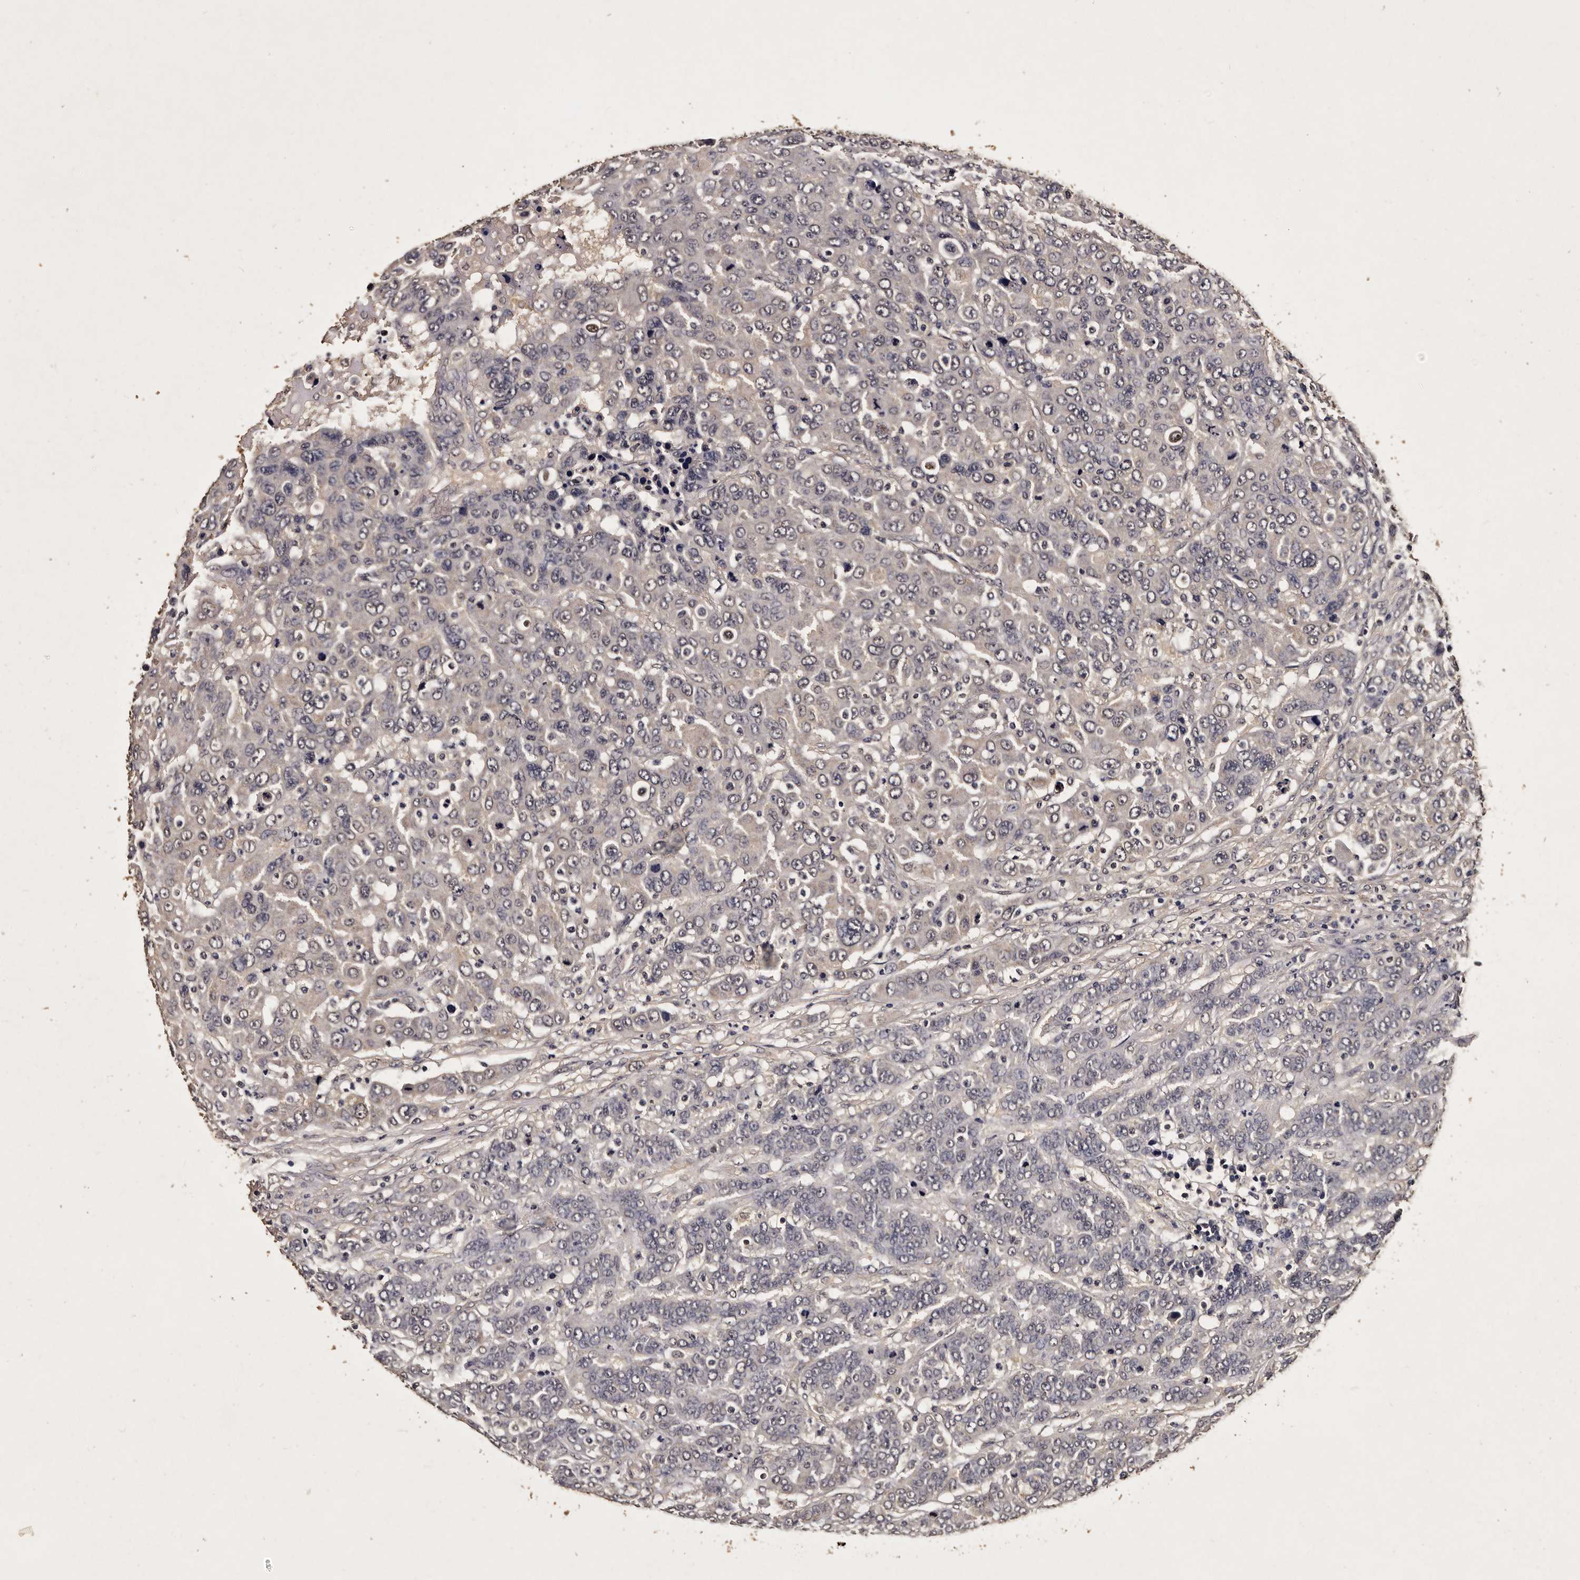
{"staining": {"intensity": "negative", "quantity": "none", "location": "none"}, "tissue": "breast cancer", "cell_type": "Tumor cells", "image_type": "cancer", "snomed": [{"axis": "morphology", "description": "Duct carcinoma"}, {"axis": "topography", "description": "Breast"}], "caption": "There is no significant staining in tumor cells of breast cancer (intraductal carcinoma).", "gene": "PARS2", "patient": {"sex": "female", "age": 37}}